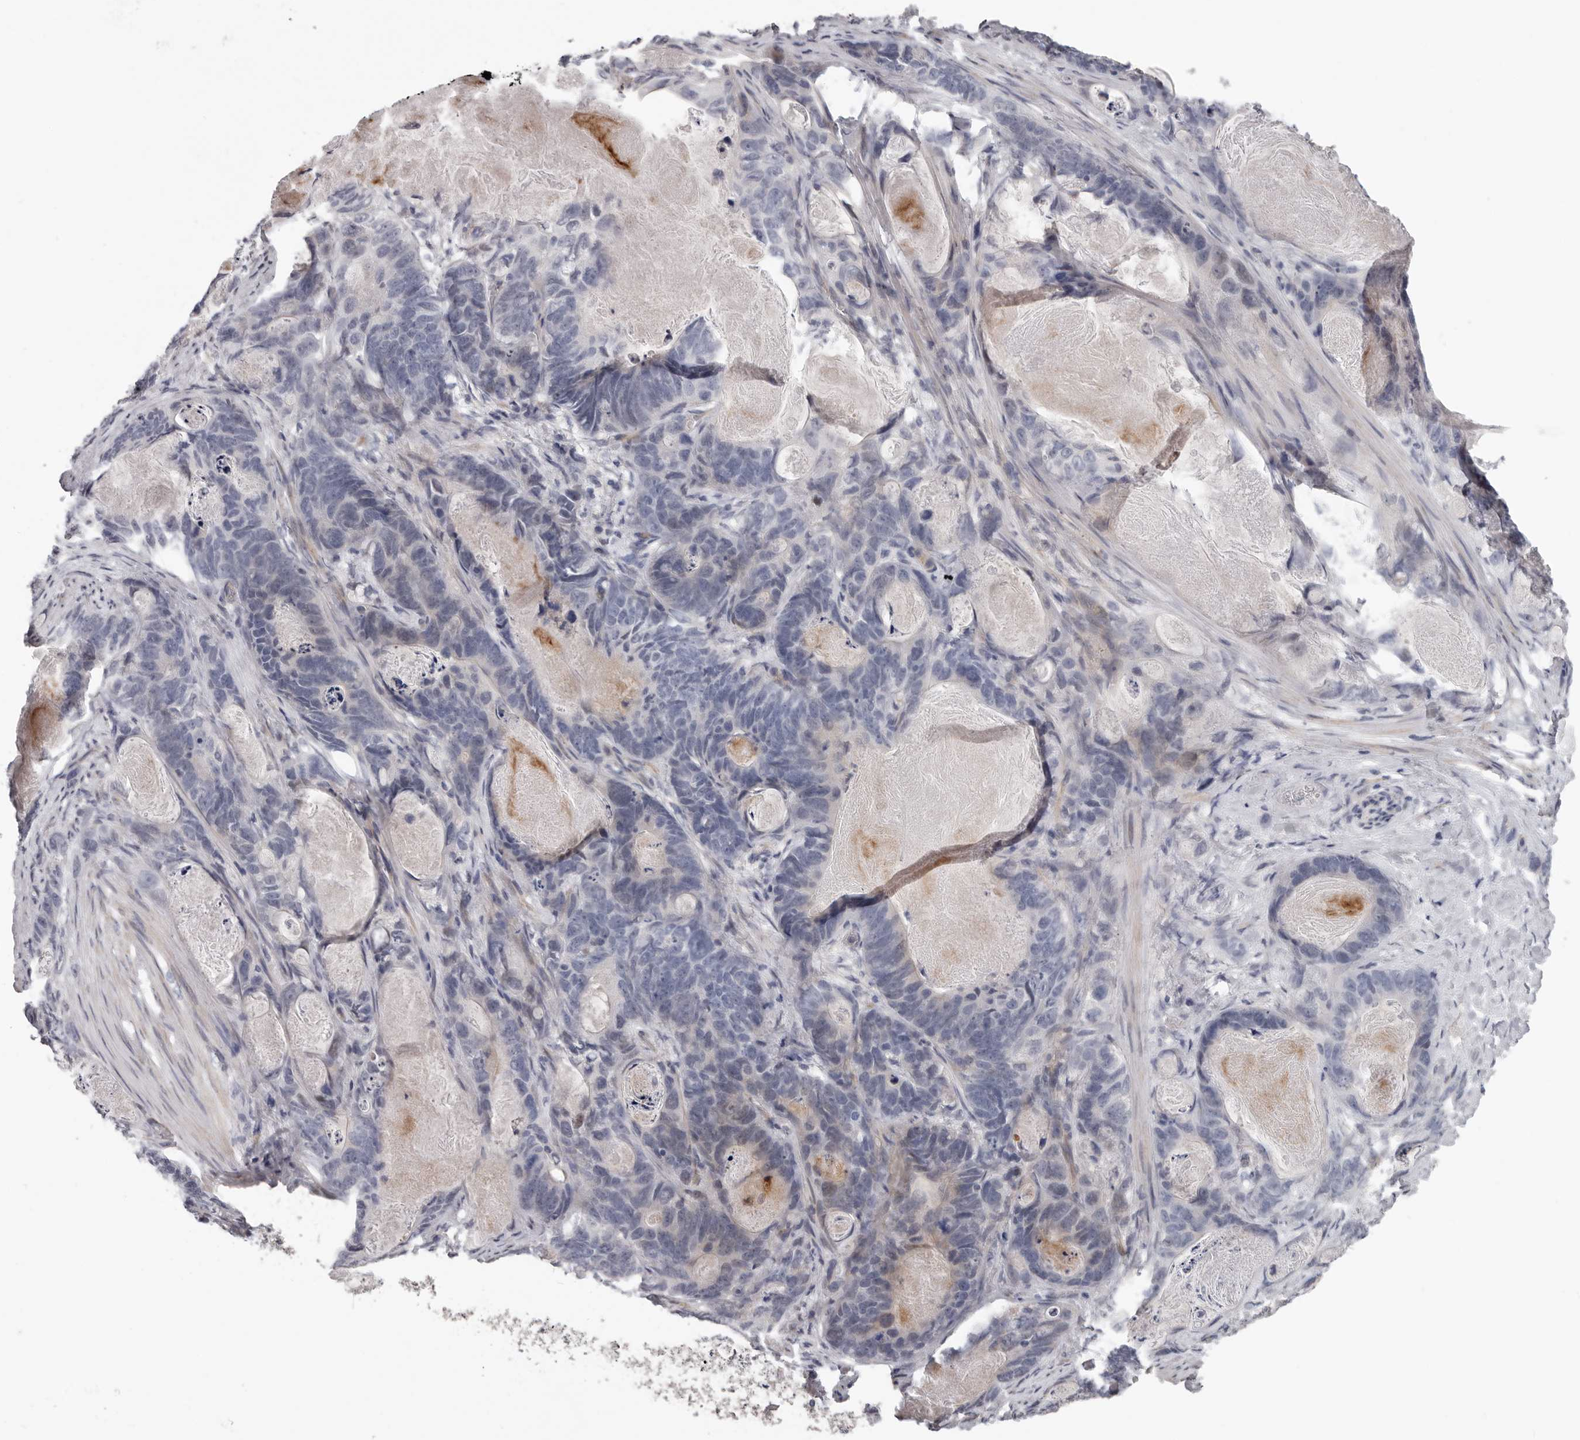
{"staining": {"intensity": "negative", "quantity": "none", "location": "none"}, "tissue": "stomach cancer", "cell_type": "Tumor cells", "image_type": "cancer", "snomed": [{"axis": "morphology", "description": "Normal tissue, NOS"}, {"axis": "morphology", "description": "Adenocarcinoma, NOS"}, {"axis": "topography", "description": "Stomach"}], "caption": "Immunohistochemistry (IHC) histopathology image of human stomach cancer (adenocarcinoma) stained for a protein (brown), which displays no expression in tumor cells.", "gene": "RNF217", "patient": {"sex": "female", "age": 89}}